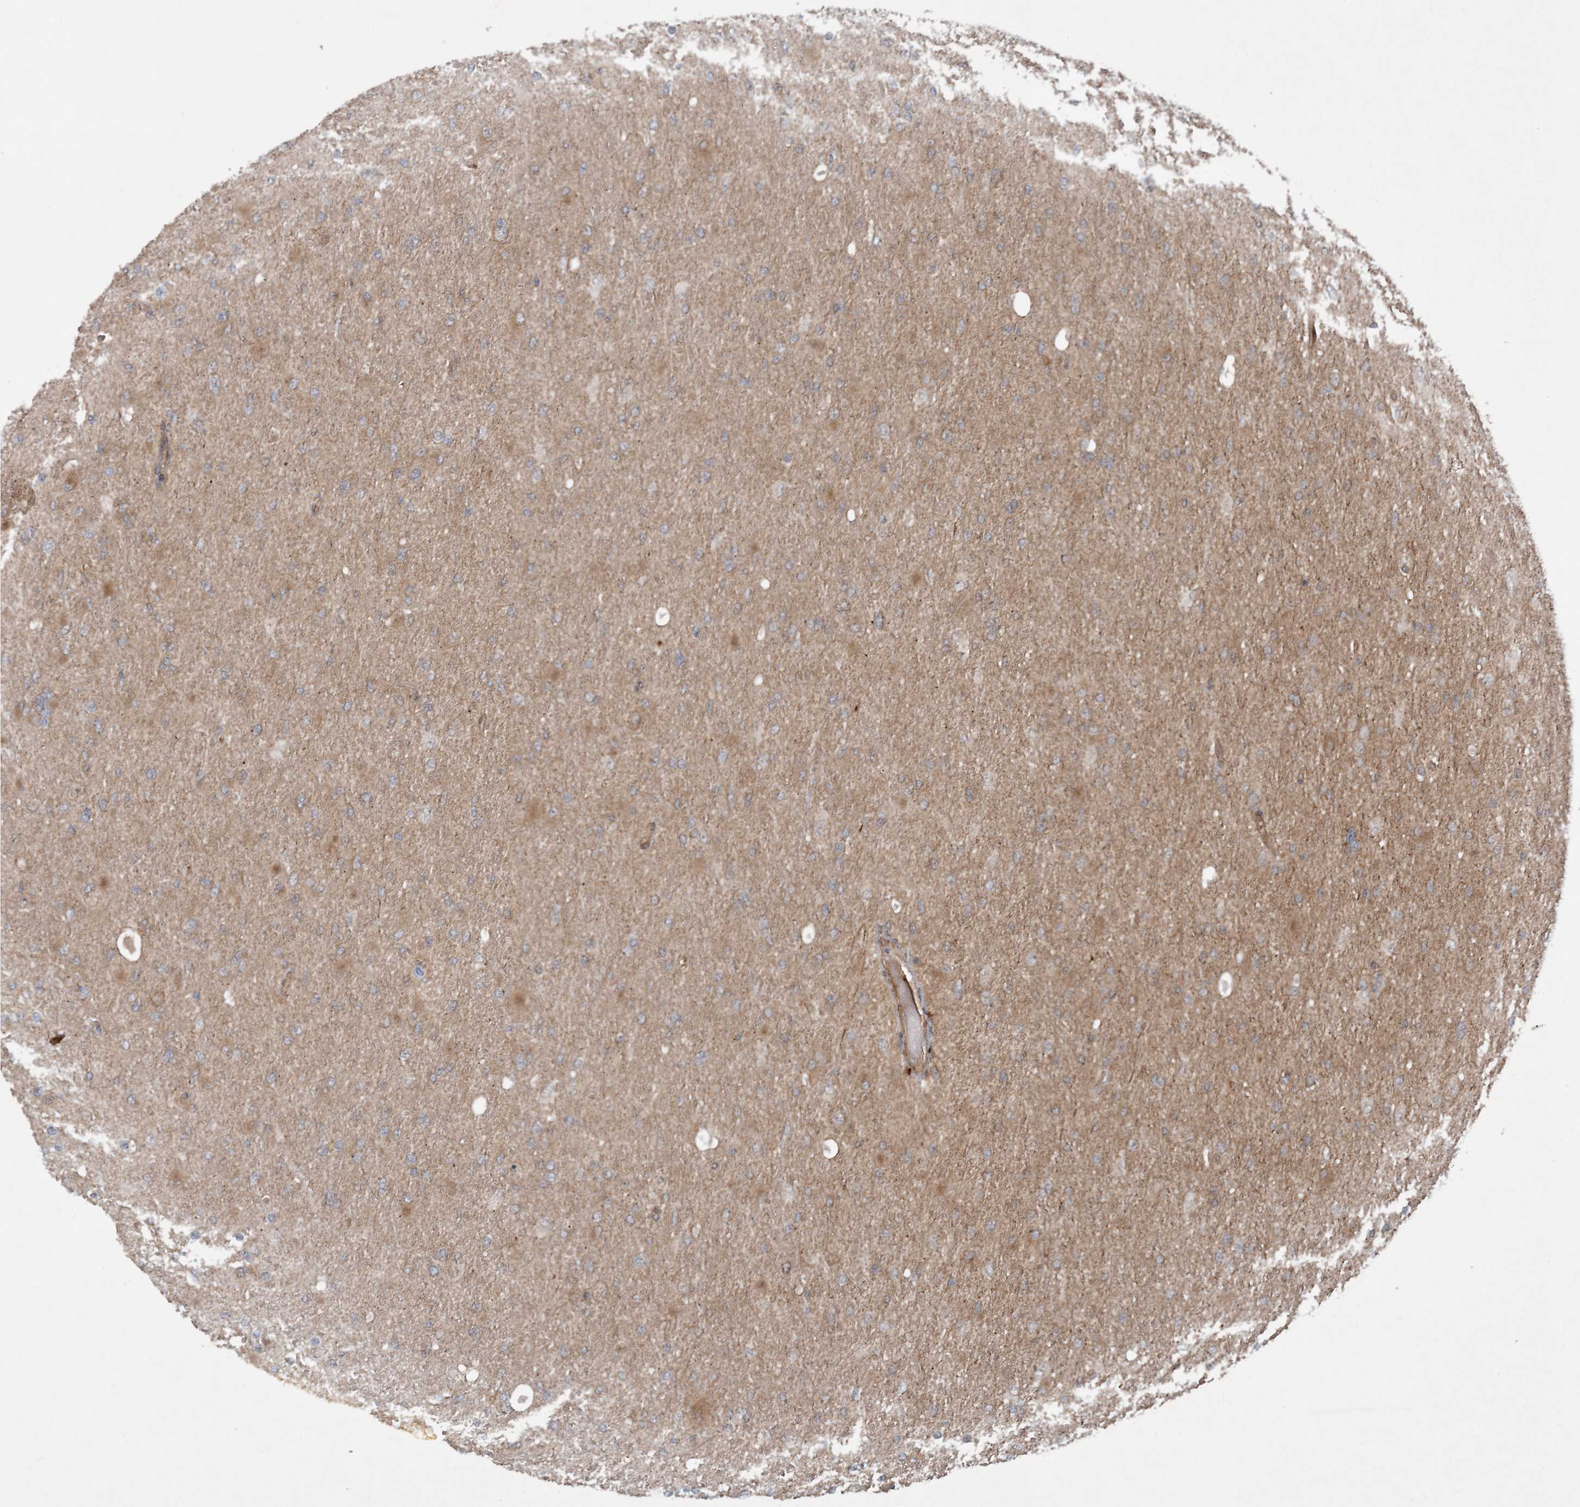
{"staining": {"intensity": "negative", "quantity": "none", "location": "none"}, "tissue": "glioma", "cell_type": "Tumor cells", "image_type": "cancer", "snomed": [{"axis": "morphology", "description": "Glioma, malignant, High grade"}, {"axis": "topography", "description": "Cerebral cortex"}], "caption": "Immunohistochemistry (IHC) histopathology image of neoplastic tissue: human malignant glioma (high-grade) stained with DAB exhibits no significant protein positivity in tumor cells.", "gene": "HEMK1", "patient": {"sex": "female", "age": 36}}